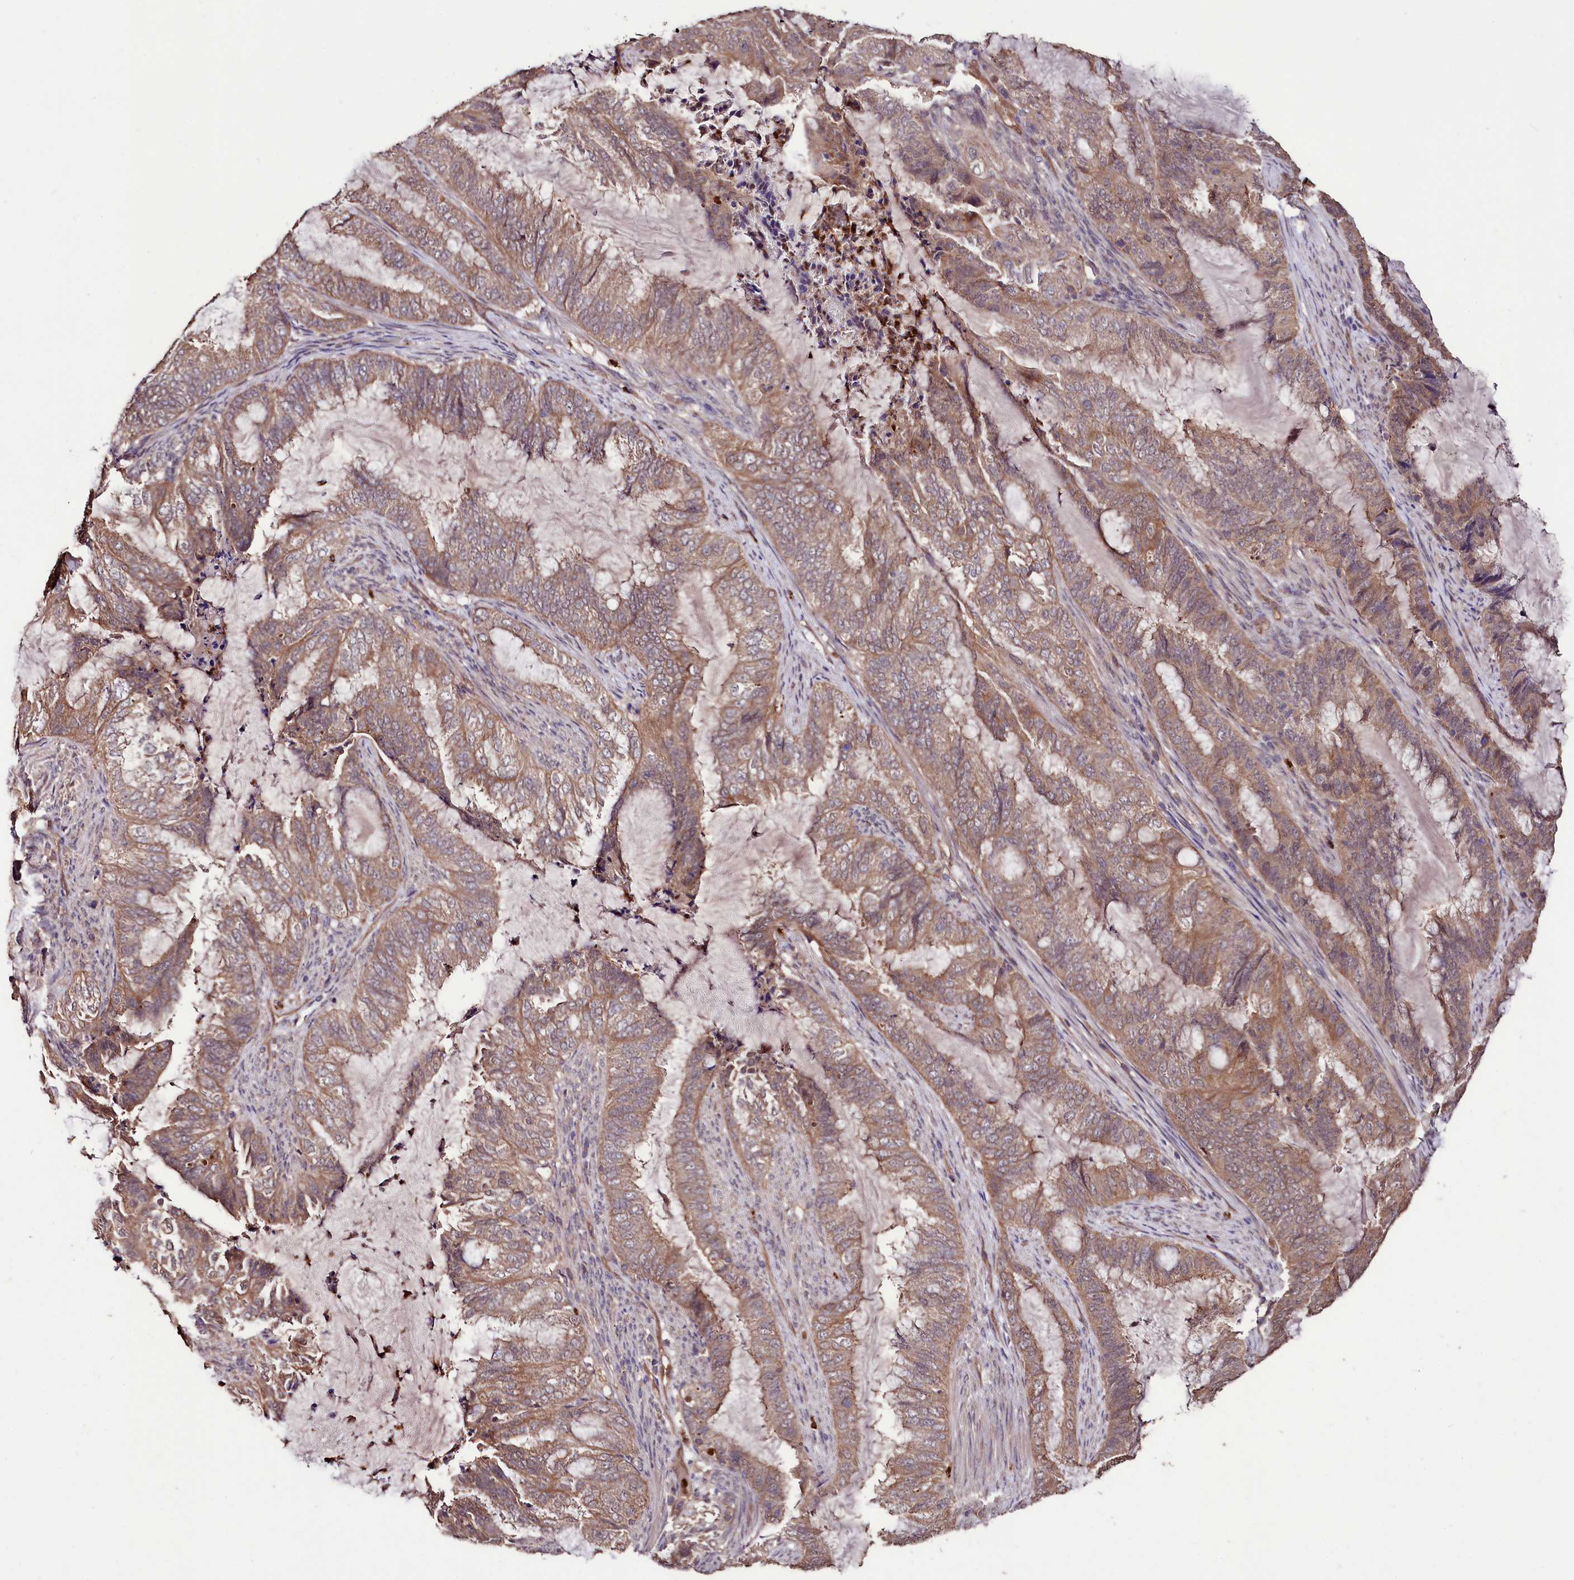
{"staining": {"intensity": "moderate", "quantity": ">75%", "location": "cytoplasmic/membranous"}, "tissue": "endometrial cancer", "cell_type": "Tumor cells", "image_type": "cancer", "snomed": [{"axis": "morphology", "description": "Adenocarcinoma, NOS"}, {"axis": "topography", "description": "Endometrium"}], "caption": "Human endometrial cancer (adenocarcinoma) stained with a protein marker demonstrates moderate staining in tumor cells.", "gene": "KLRB1", "patient": {"sex": "female", "age": 51}}